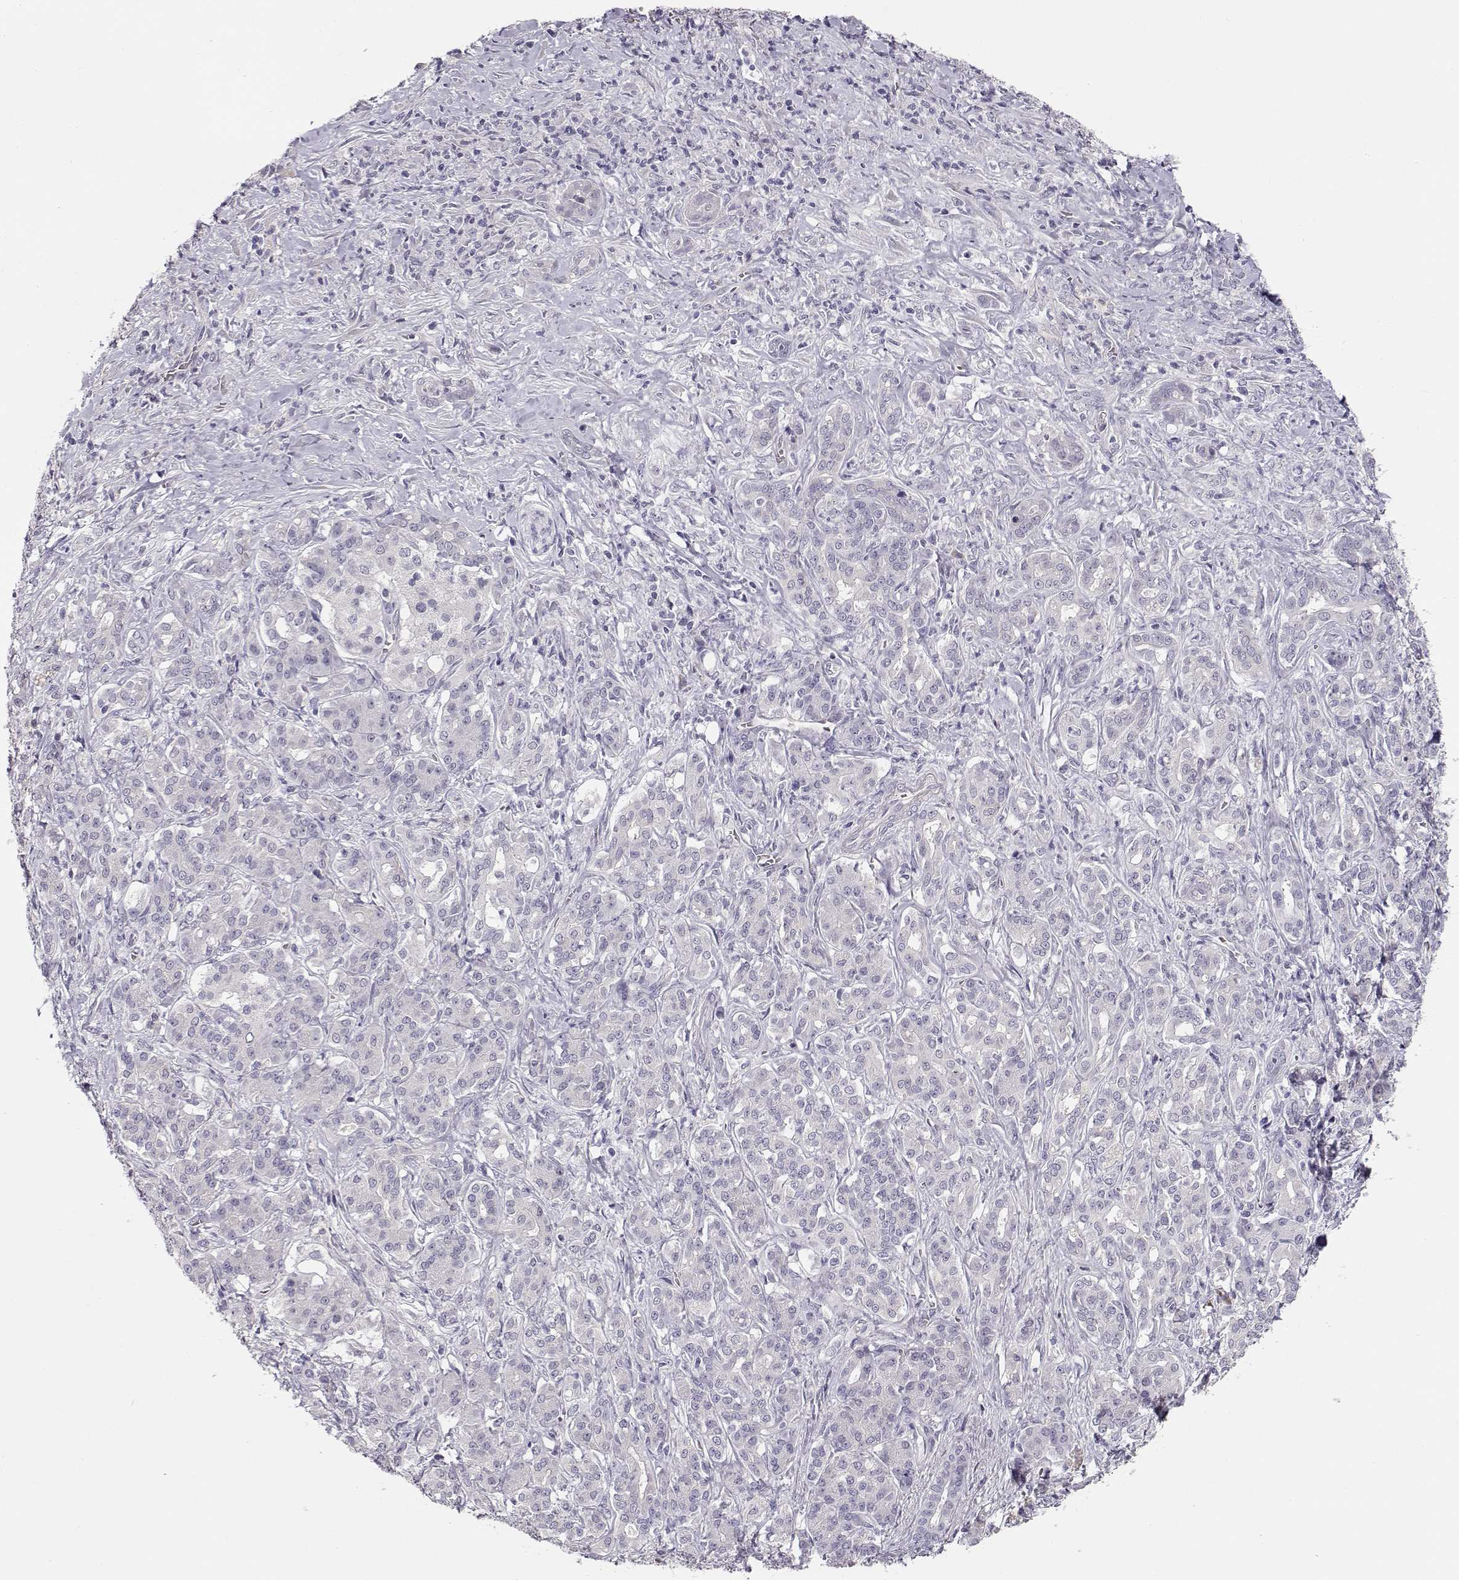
{"staining": {"intensity": "negative", "quantity": "none", "location": "none"}, "tissue": "pancreatic cancer", "cell_type": "Tumor cells", "image_type": "cancer", "snomed": [{"axis": "morphology", "description": "Normal tissue, NOS"}, {"axis": "morphology", "description": "Inflammation, NOS"}, {"axis": "morphology", "description": "Adenocarcinoma, NOS"}, {"axis": "topography", "description": "Pancreas"}], "caption": "A high-resolution image shows IHC staining of adenocarcinoma (pancreatic), which shows no significant staining in tumor cells. (DAB IHC visualized using brightfield microscopy, high magnification).", "gene": "TTC26", "patient": {"sex": "male", "age": 57}}